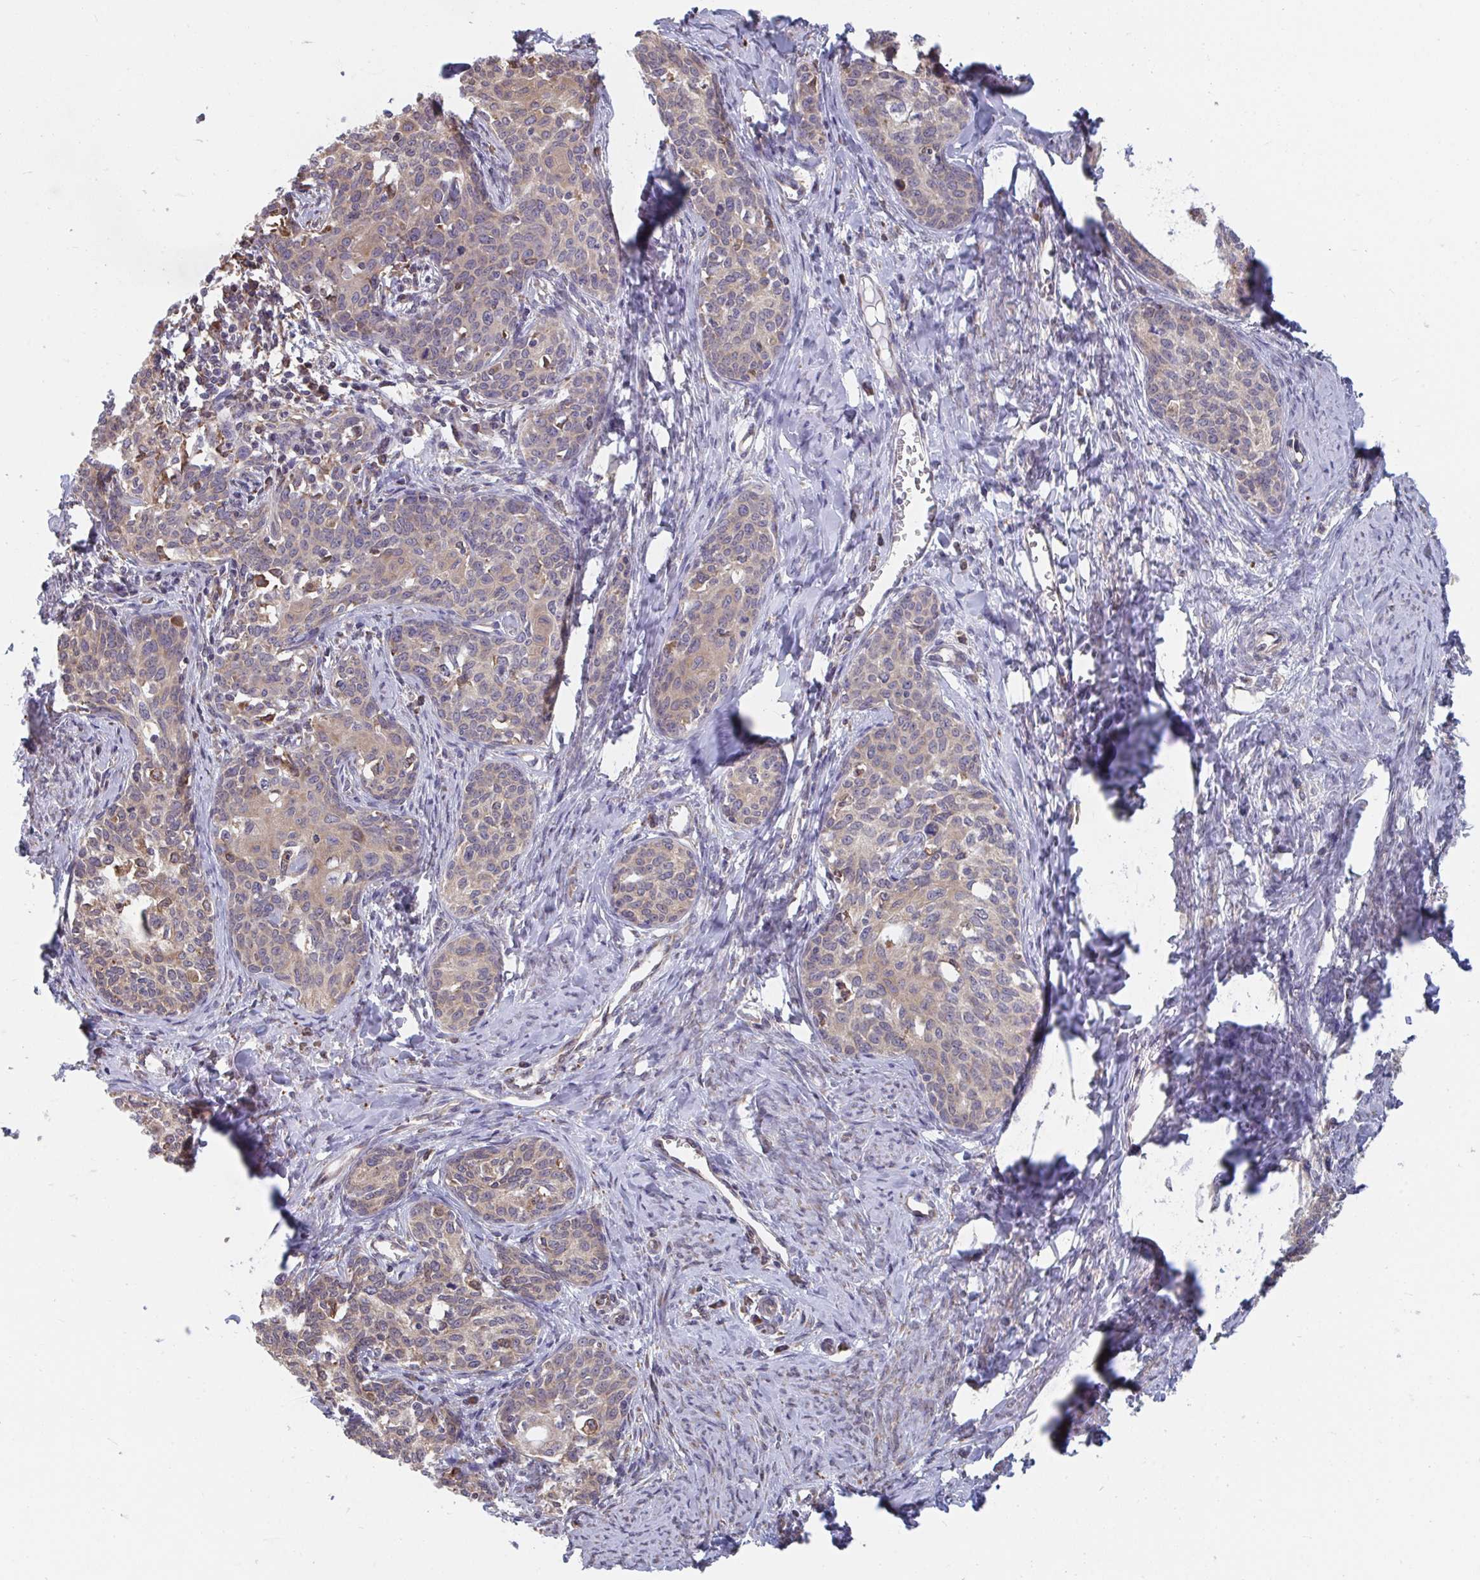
{"staining": {"intensity": "weak", "quantity": "25%-75%", "location": "cytoplasmic/membranous"}, "tissue": "cervical cancer", "cell_type": "Tumor cells", "image_type": "cancer", "snomed": [{"axis": "morphology", "description": "Squamous cell carcinoma, NOS"}, {"axis": "morphology", "description": "Adenocarcinoma, NOS"}, {"axis": "topography", "description": "Cervix"}], "caption": "Cervical adenocarcinoma tissue exhibits weak cytoplasmic/membranous expression in about 25%-75% of tumor cells The staining was performed using DAB (3,3'-diaminobenzidine) to visualize the protein expression in brown, while the nuclei were stained in blue with hematoxylin (Magnification: 20x).", "gene": "ELAVL1", "patient": {"sex": "female", "age": 52}}